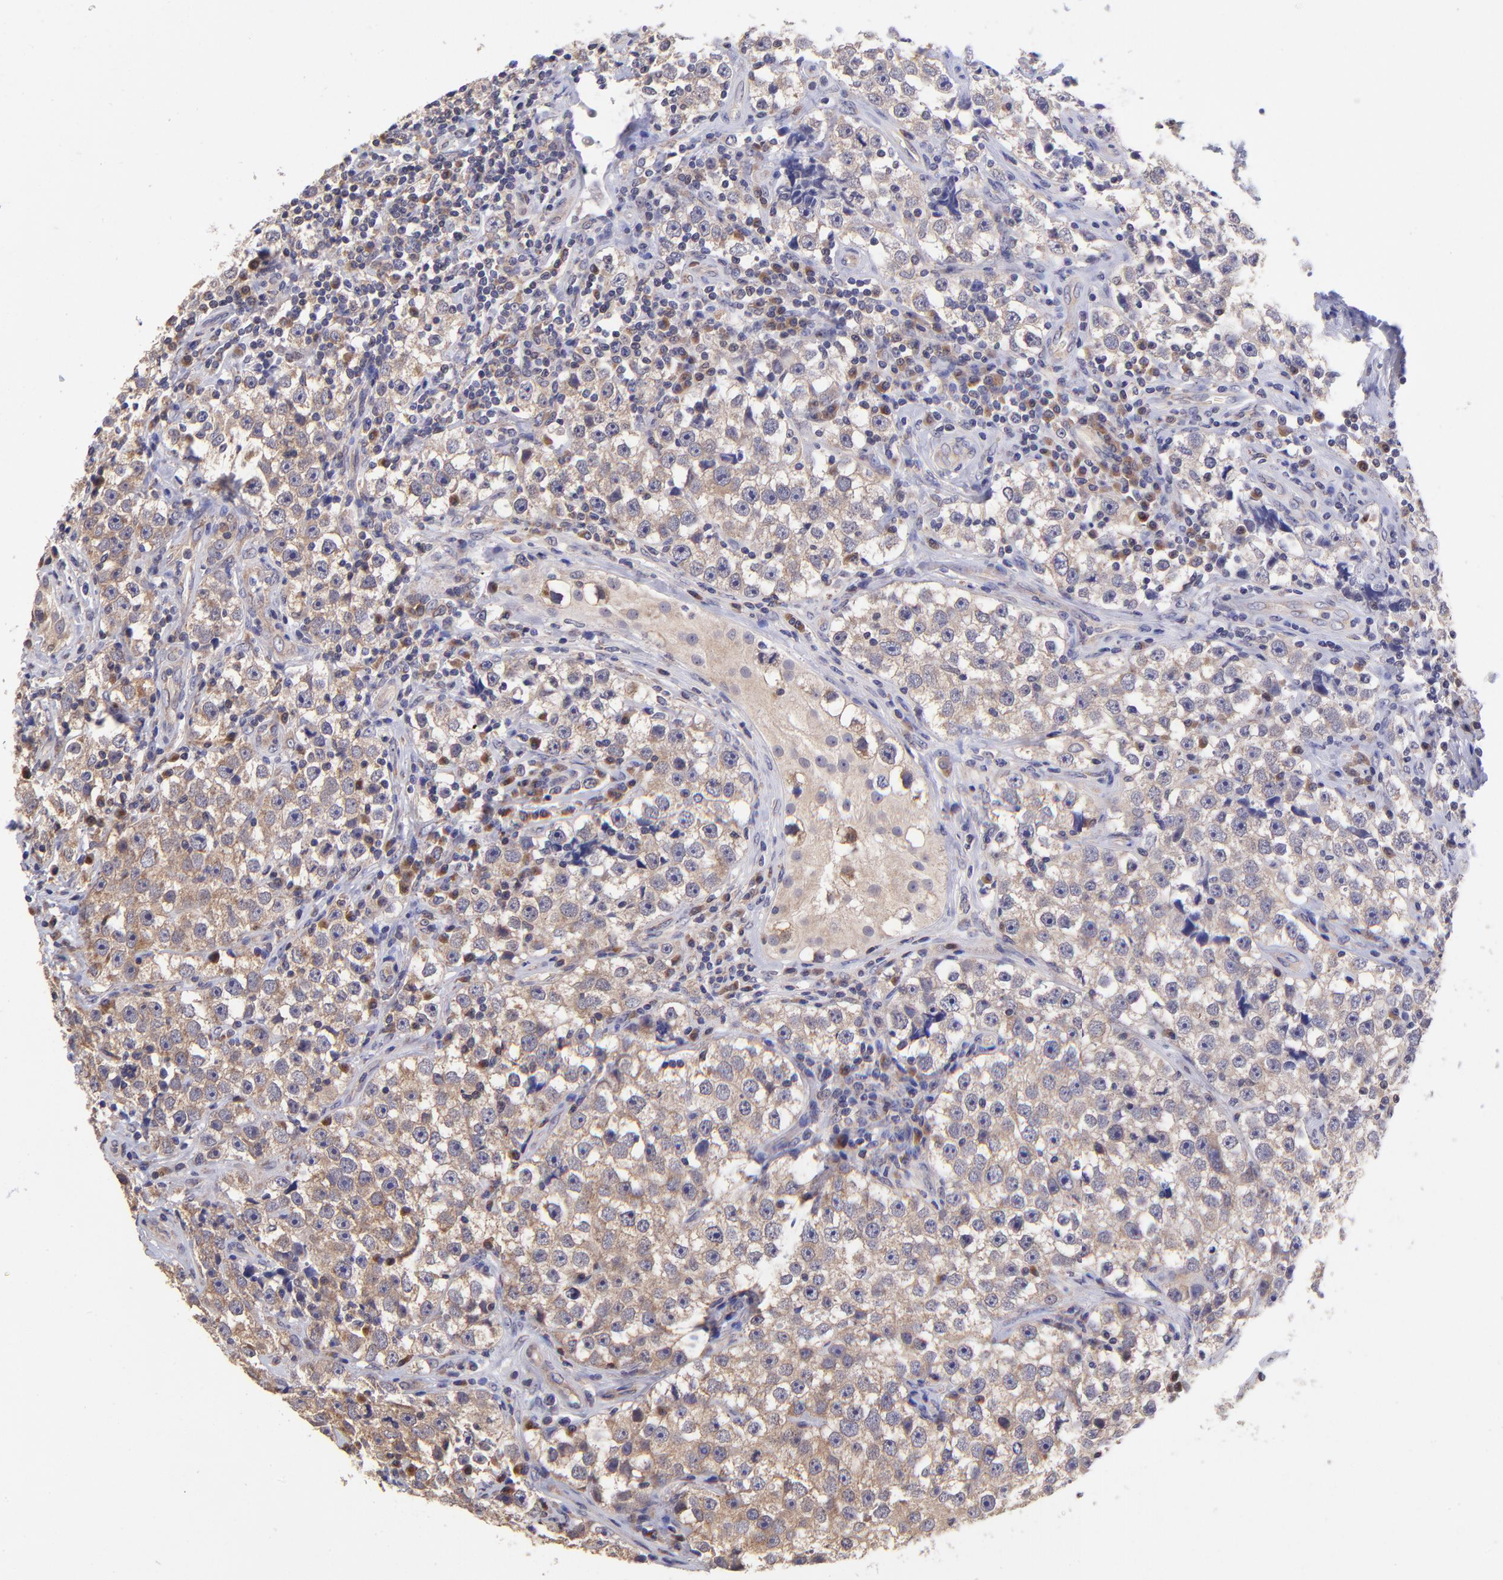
{"staining": {"intensity": "moderate", "quantity": ">75%", "location": "cytoplasmic/membranous"}, "tissue": "testis cancer", "cell_type": "Tumor cells", "image_type": "cancer", "snomed": [{"axis": "morphology", "description": "Seminoma, NOS"}, {"axis": "topography", "description": "Testis"}], "caption": "Approximately >75% of tumor cells in testis cancer display moderate cytoplasmic/membranous protein staining as visualized by brown immunohistochemical staining.", "gene": "NSF", "patient": {"sex": "male", "age": 32}}